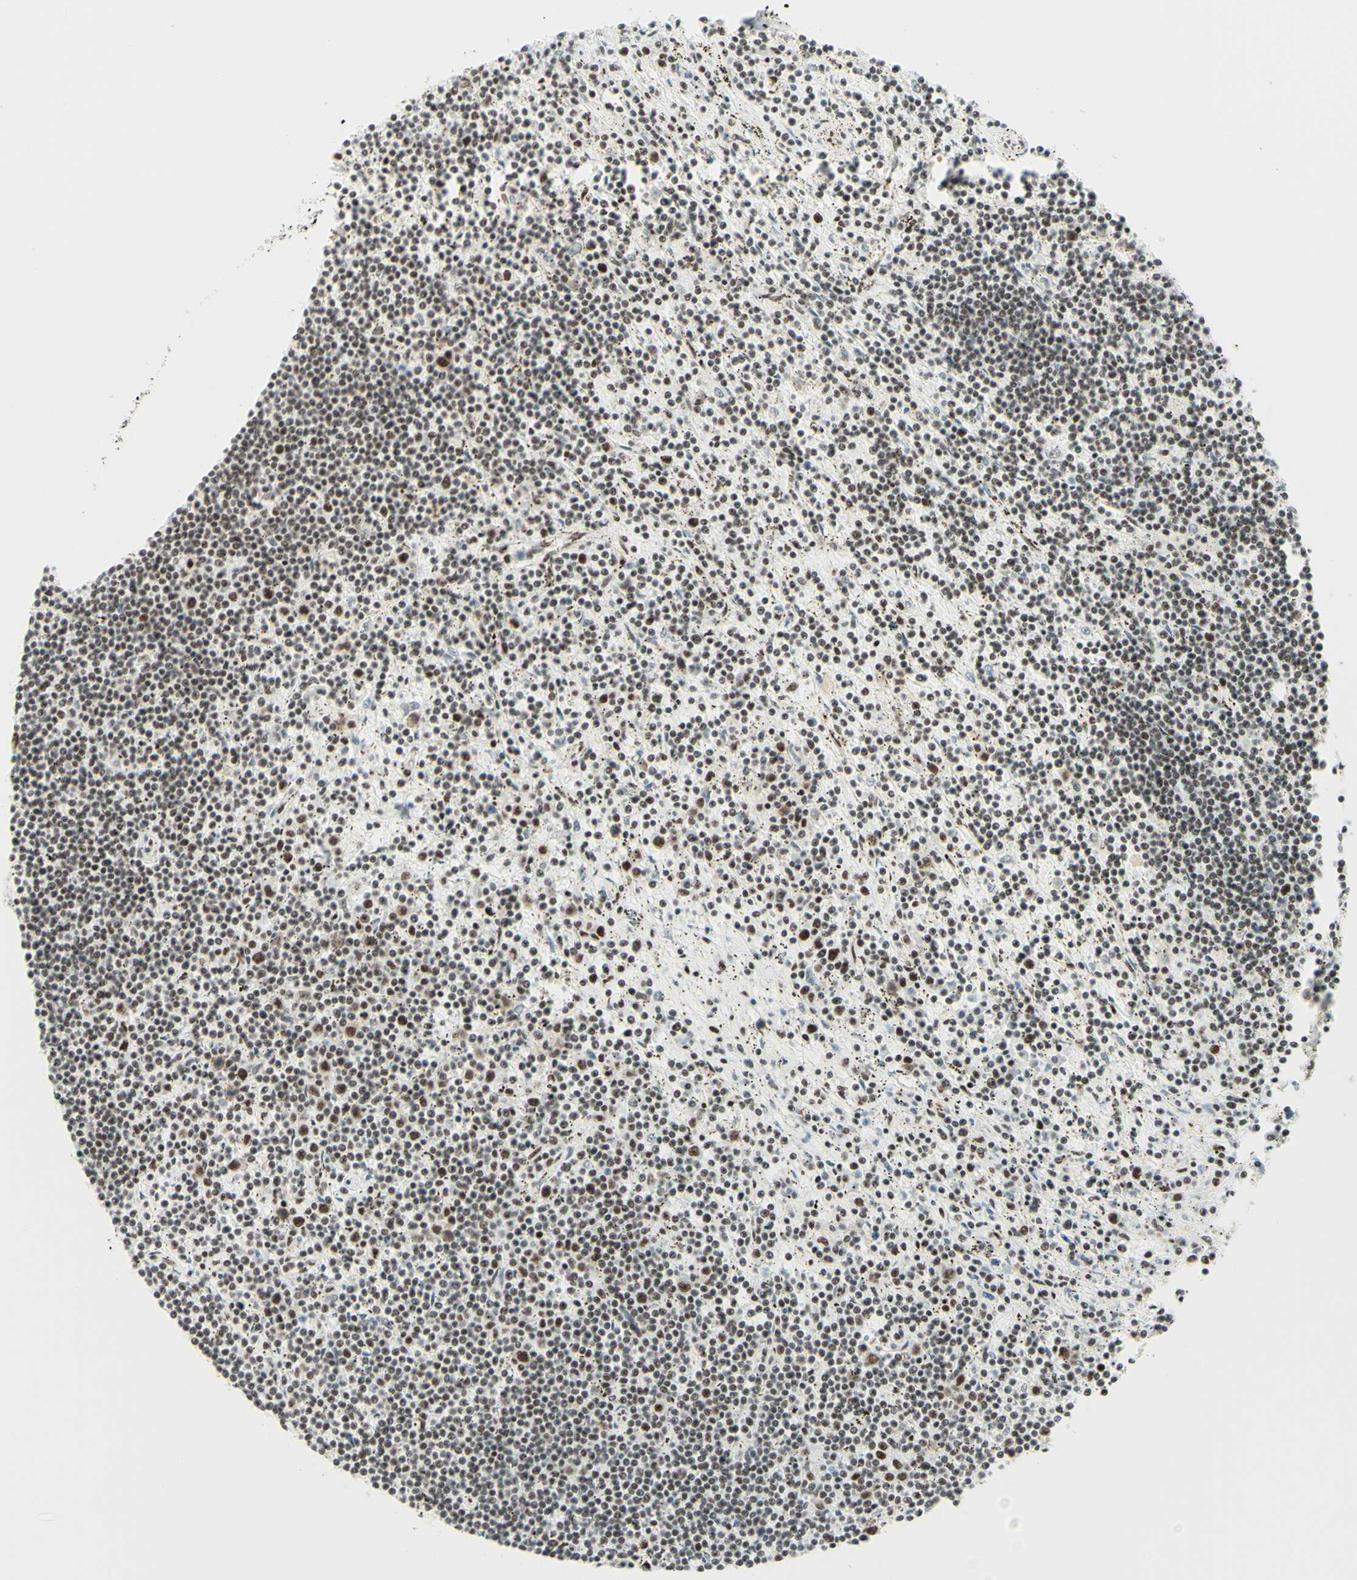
{"staining": {"intensity": "moderate", "quantity": "<25%", "location": "nuclear"}, "tissue": "lymphoma", "cell_type": "Tumor cells", "image_type": "cancer", "snomed": [{"axis": "morphology", "description": "Malignant lymphoma, non-Hodgkin's type, Low grade"}, {"axis": "topography", "description": "Spleen"}], "caption": "Immunohistochemical staining of human malignant lymphoma, non-Hodgkin's type (low-grade) demonstrates low levels of moderate nuclear staining in approximately <25% of tumor cells.", "gene": "WTAP", "patient": {"sex": "male", "age": 76}}